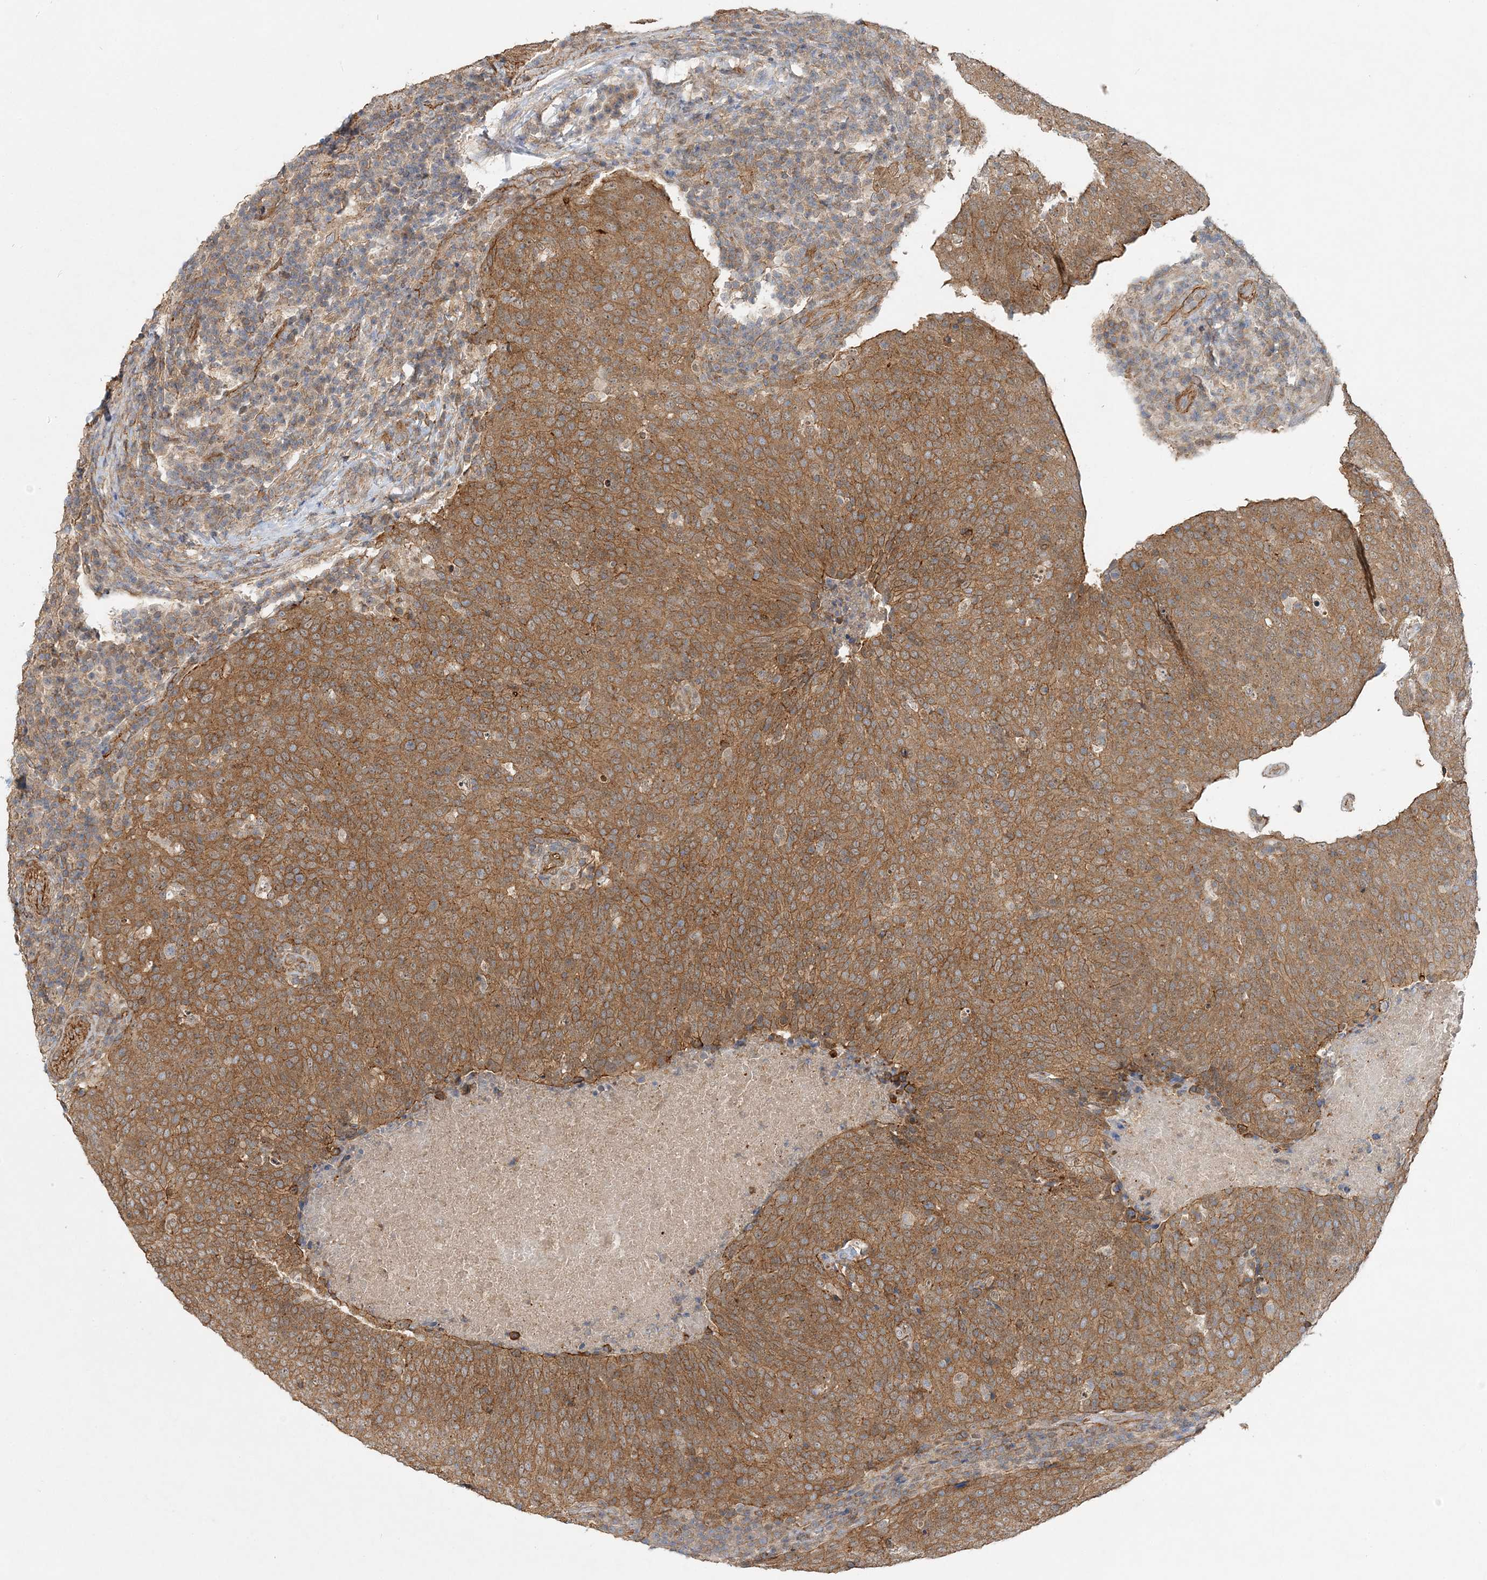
{"staining": {"intensity": "moderate", "quantity": ">75%", "location": "cytoplasmic/membranous"}, "tissue": "head and neck cancer", "cell_type": "Tumor cells", "image_type": "cancer", "snomed": [{"axis": "morphology", "description": "Squamous cell carcinoma, NOS"}, {"axis": "morphology", "description": "Squamous cell carcinoma, metastatic, NOS"}, {"axis": "topography", "description": "Lymph node"}, {"axis": "topography", "description": "Head-Neck"}], "caption": "Immunohistochemistry (IHC) of human head and neck cancer (metastatic squamous cell carcinoma) demonstrates medium levels of moderate cytoplasmic/membranous staining in approximately >75% of tumor cells.", "gene": "MAT2B", "patient": {"sex": "male", "age": 62}}